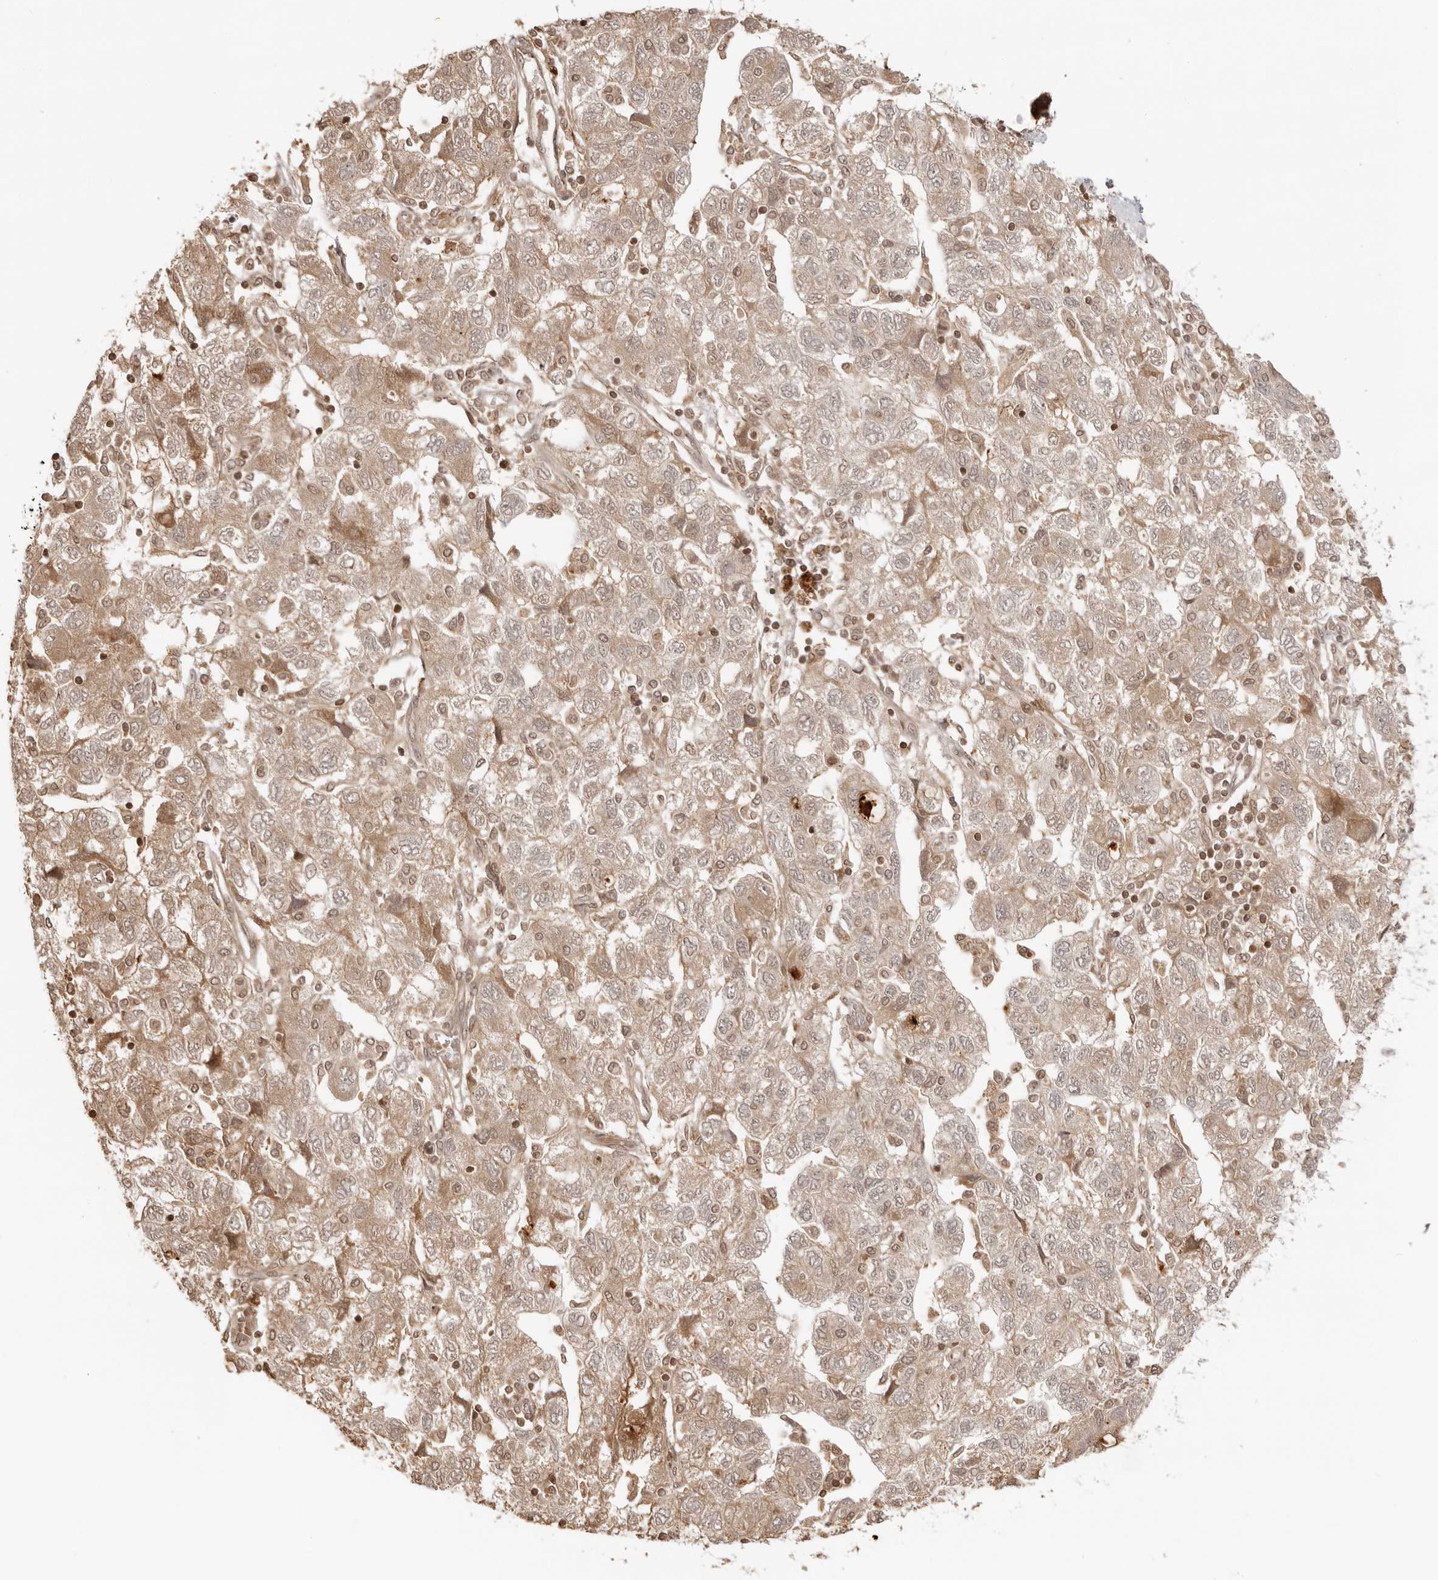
{"staining": {"intensity": "moderate", "quantity": ">75%", "location": "cytoplasmic/membranous"}, "tissue": "ovarian cancer", "cell_type": "Tumor cells", "image_type": "cancer", "snomed": [{"axis": "morphology", "description": "Carcinoma, NOS"}, {"axis": "morphology", "description": "Cystadenocarcinoma, serous, NOS"}, {"axis": "topography", "description": "Ovary"}], "caption": "Serous cystadenocarcinoma (ovarian) was stained to show a protein in brown. There is medium levels of moderate cytoplasmic/membranous positivity in approximately >75% of tumor cells.", "gene": "IKBKE", "patient": {"sex": "female", "age": 69}}